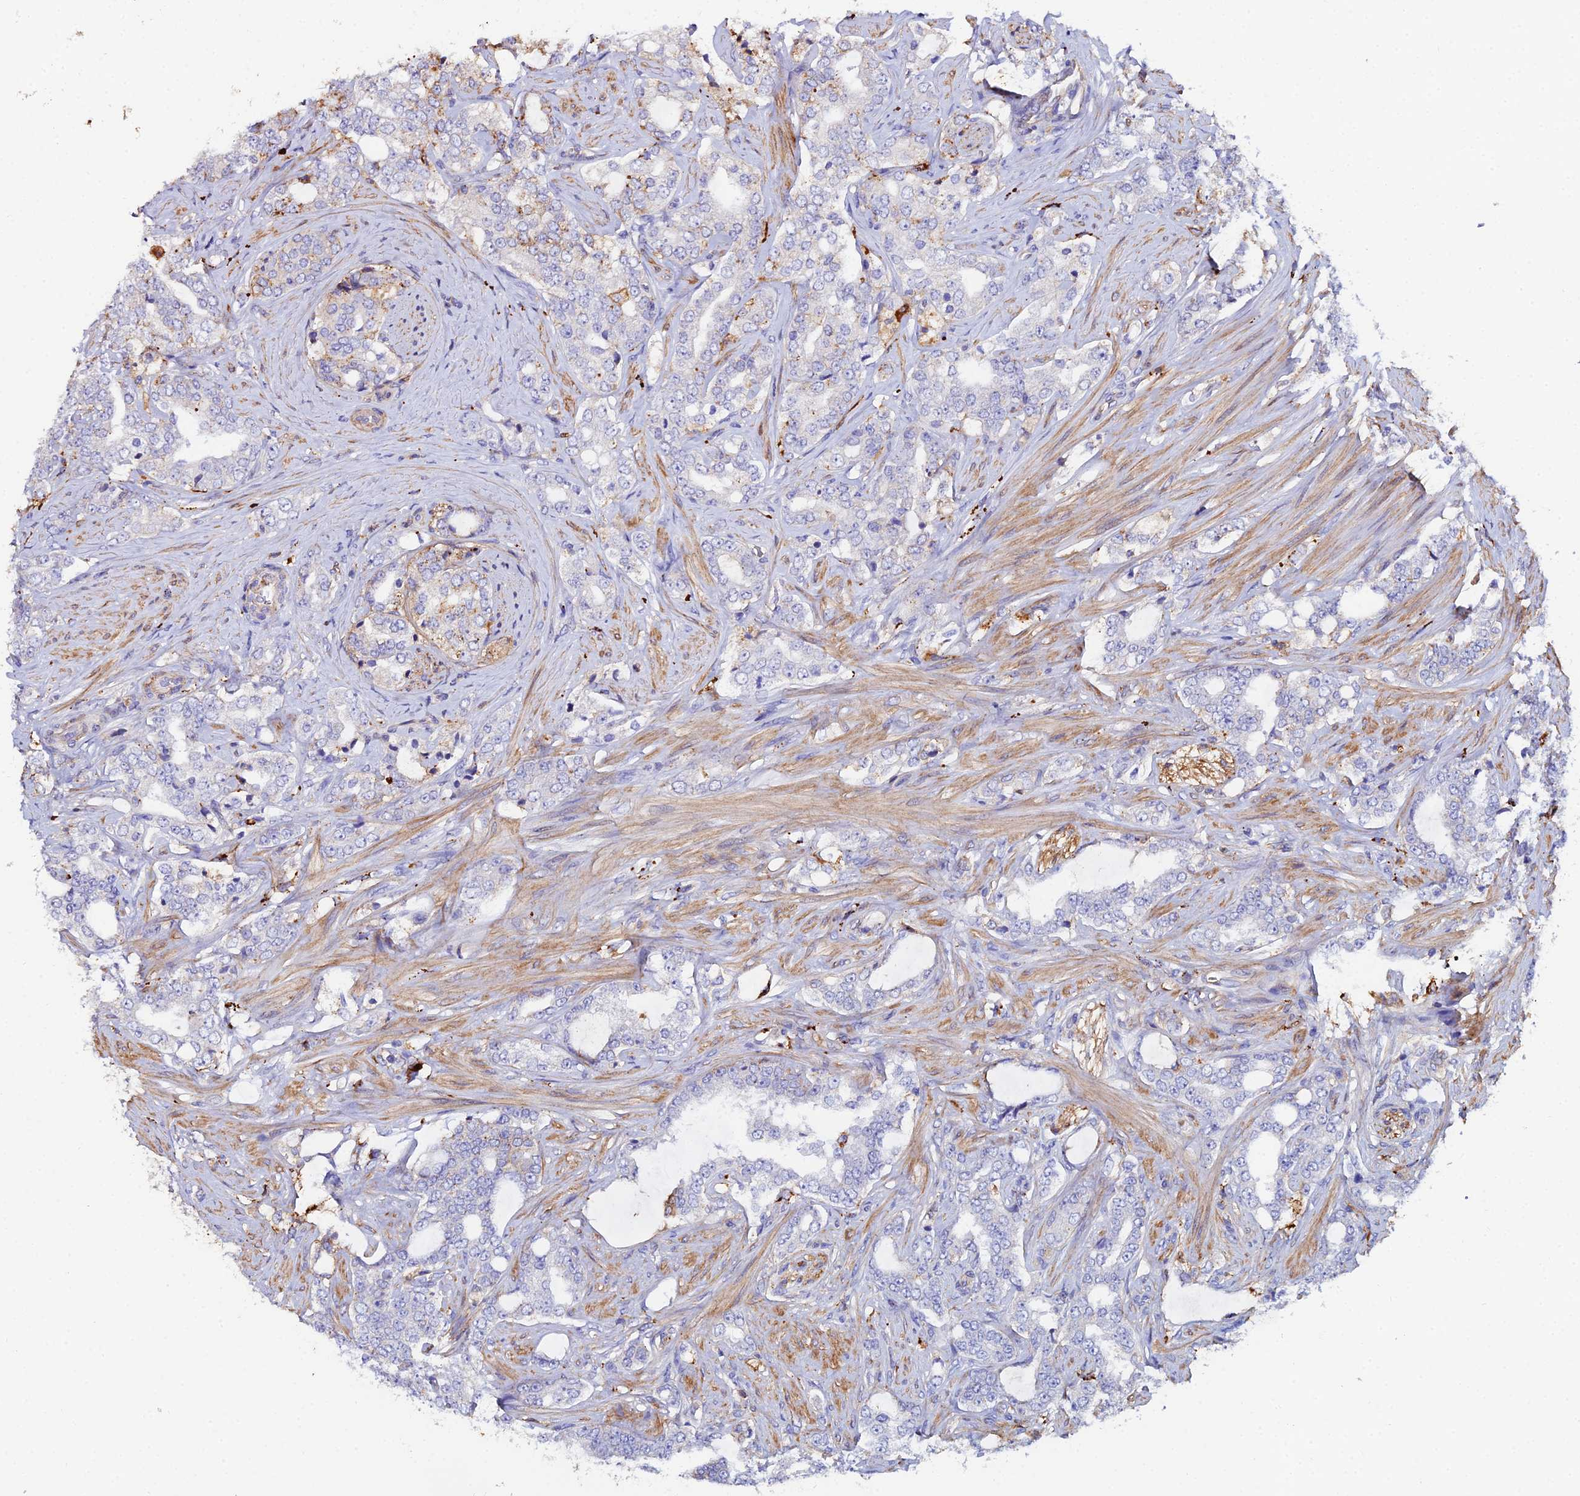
{"staining": {"intensity": "moderate", "quantity": "<25%", "location": "cytoplasmic/membranous"}, "tissue": "prostate cancer", "cell_type": "Tumor cells", "image_type": "cancer", "snomed": [{"axis": "morphology", "description": "Adenocarcinoma, High grade"}, {"axis": "topography", "description": "Prostate"}], "caption": "Protein staining reveals moderate cytoplasmic/membranous staining in about <25% of tumor cells in prostate cancer (high-grade adenocarcinoma).", "gene": "C6", "patient": {"sex": "male", "age": 64}}